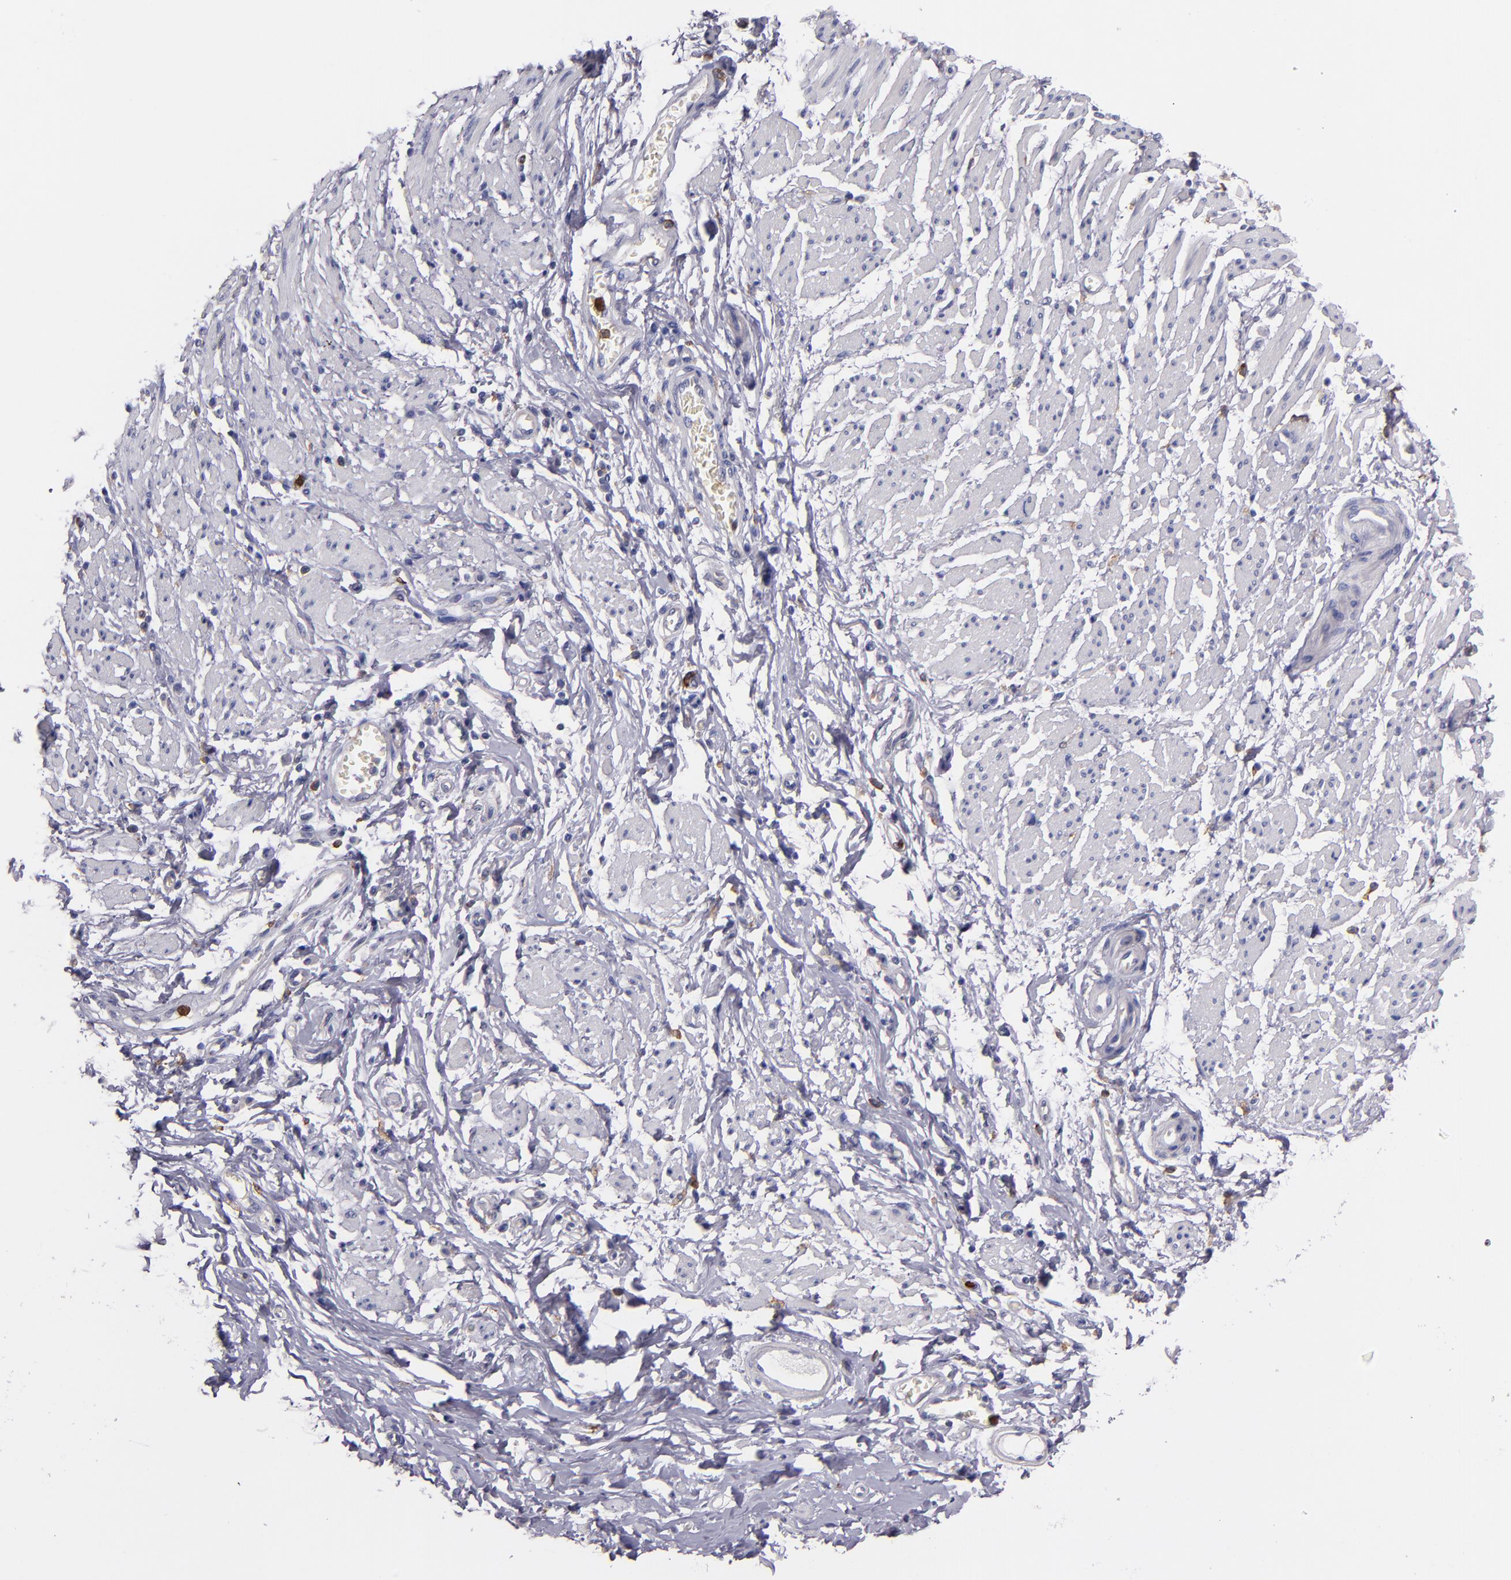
{"staining": {"intensity": "negative", "quantity": "none", "location": "none"}, "tissue": "esophagus", "cell_type": "Squamous epithelial cells", "image_type": "normal", "snomed": [{"axis": "morphology", "description": "Normal tissue, NOS"}, {"axis": "topography", "description": "Esophagus"}], "caption": "DAB immunohistochemical staining of benign esophagus shows no significant expression in squamous epithelial cells.", "gene": "C5AR1", "patient": {"sex": "male", "age": 70}}